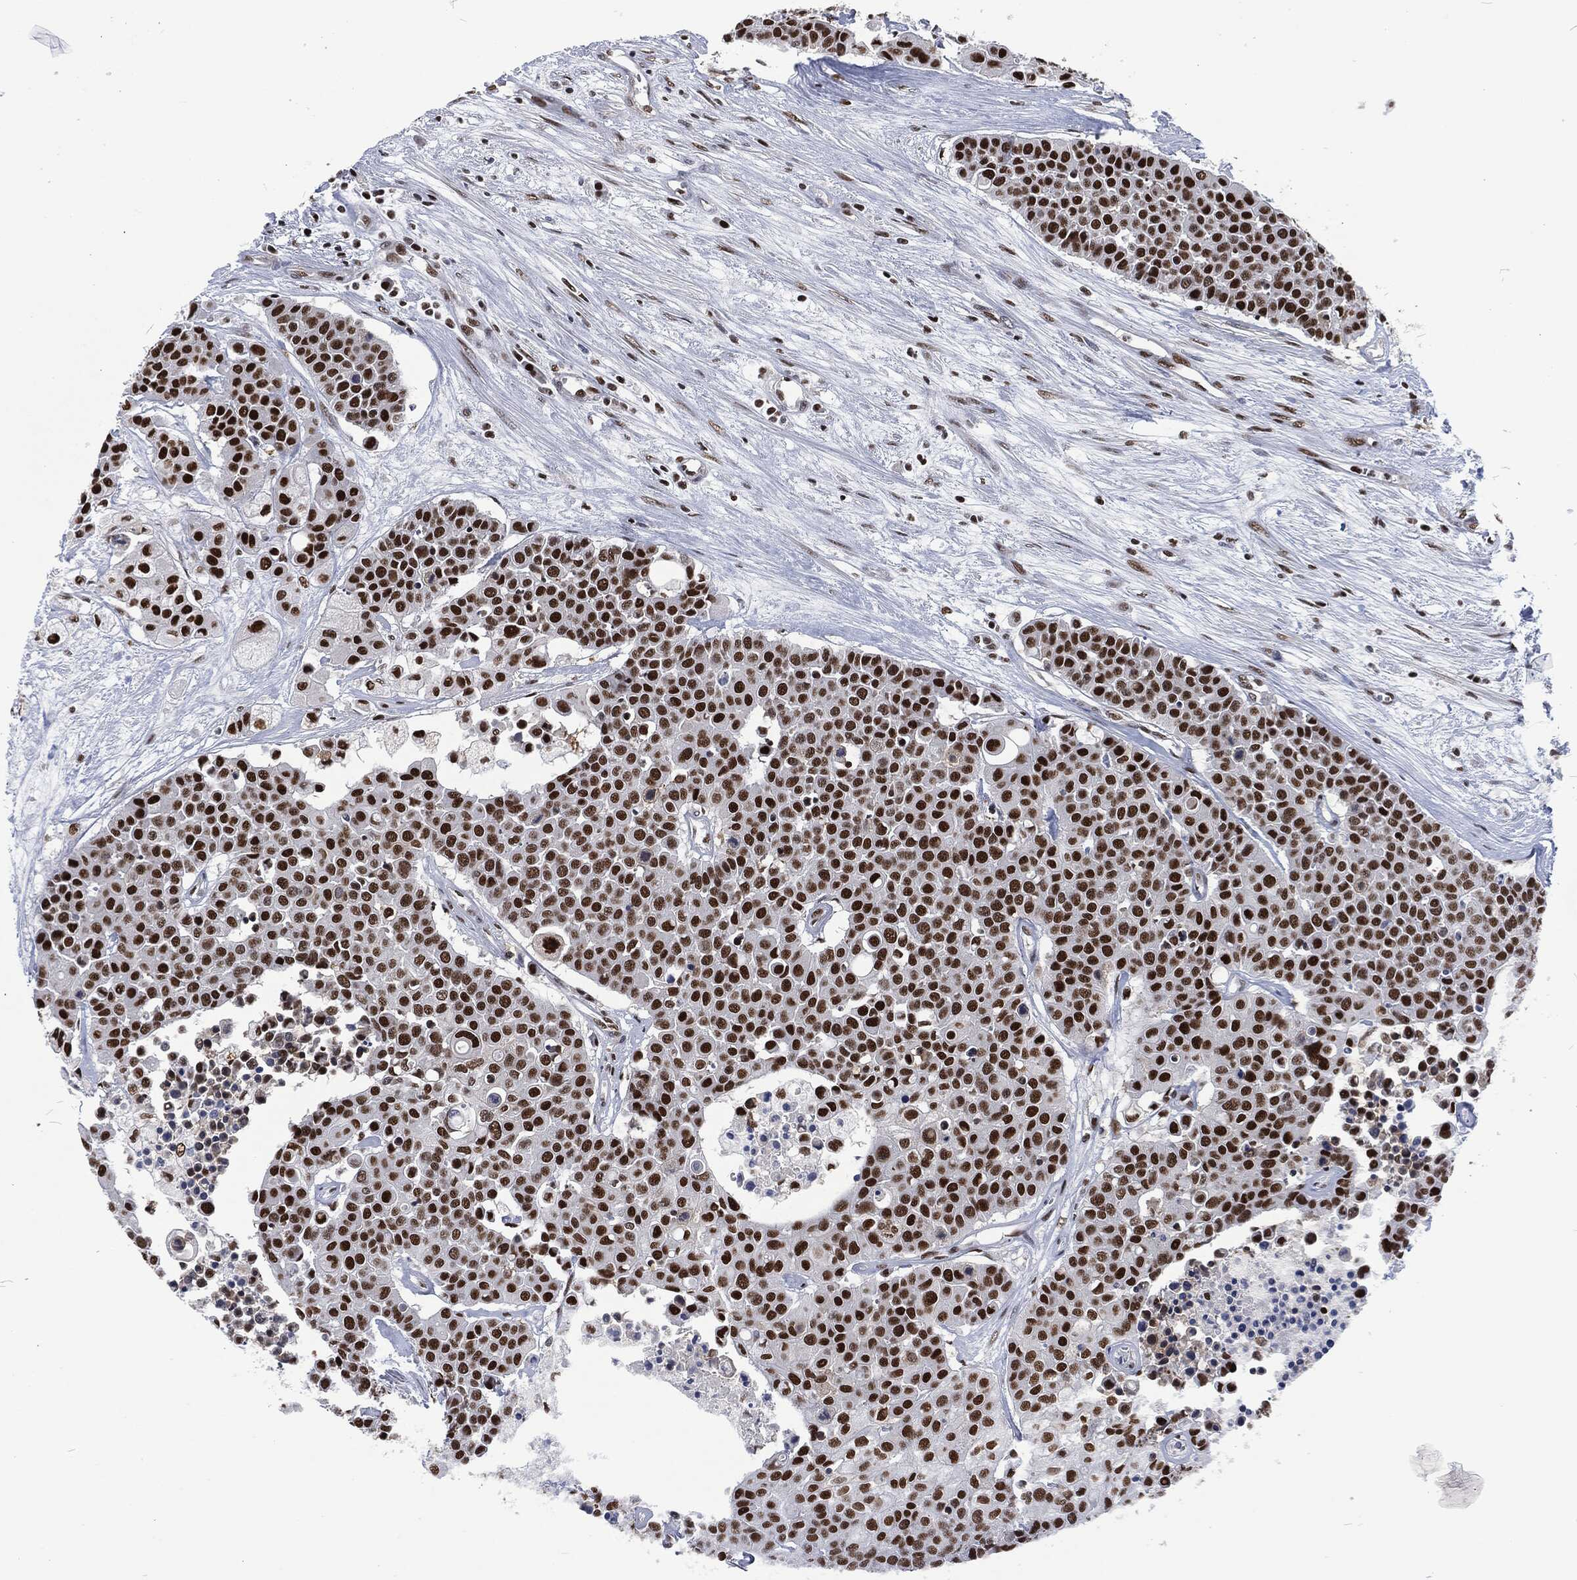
{"staining": {"intensity": "strong", "quantity": "25%-75%", "location": "nuclear"}, "tissue": "carcinoid", "cell_type": "Tumor cells", "image_type": "cancer", "snomed": [{"axis": "morphology", "description": "Carcinoid, malignant, NOS"}, {"axis": "topography", "description": "Colon"}], "caption": "The histopathology image demonstrates immunohistochemical staining of malignant carcinoid. There is strong nuclear positivity is present in about 25%-75% of tumor cells.", "gene": "DCPS", "patient": {"sex": "male", "age": 81}}